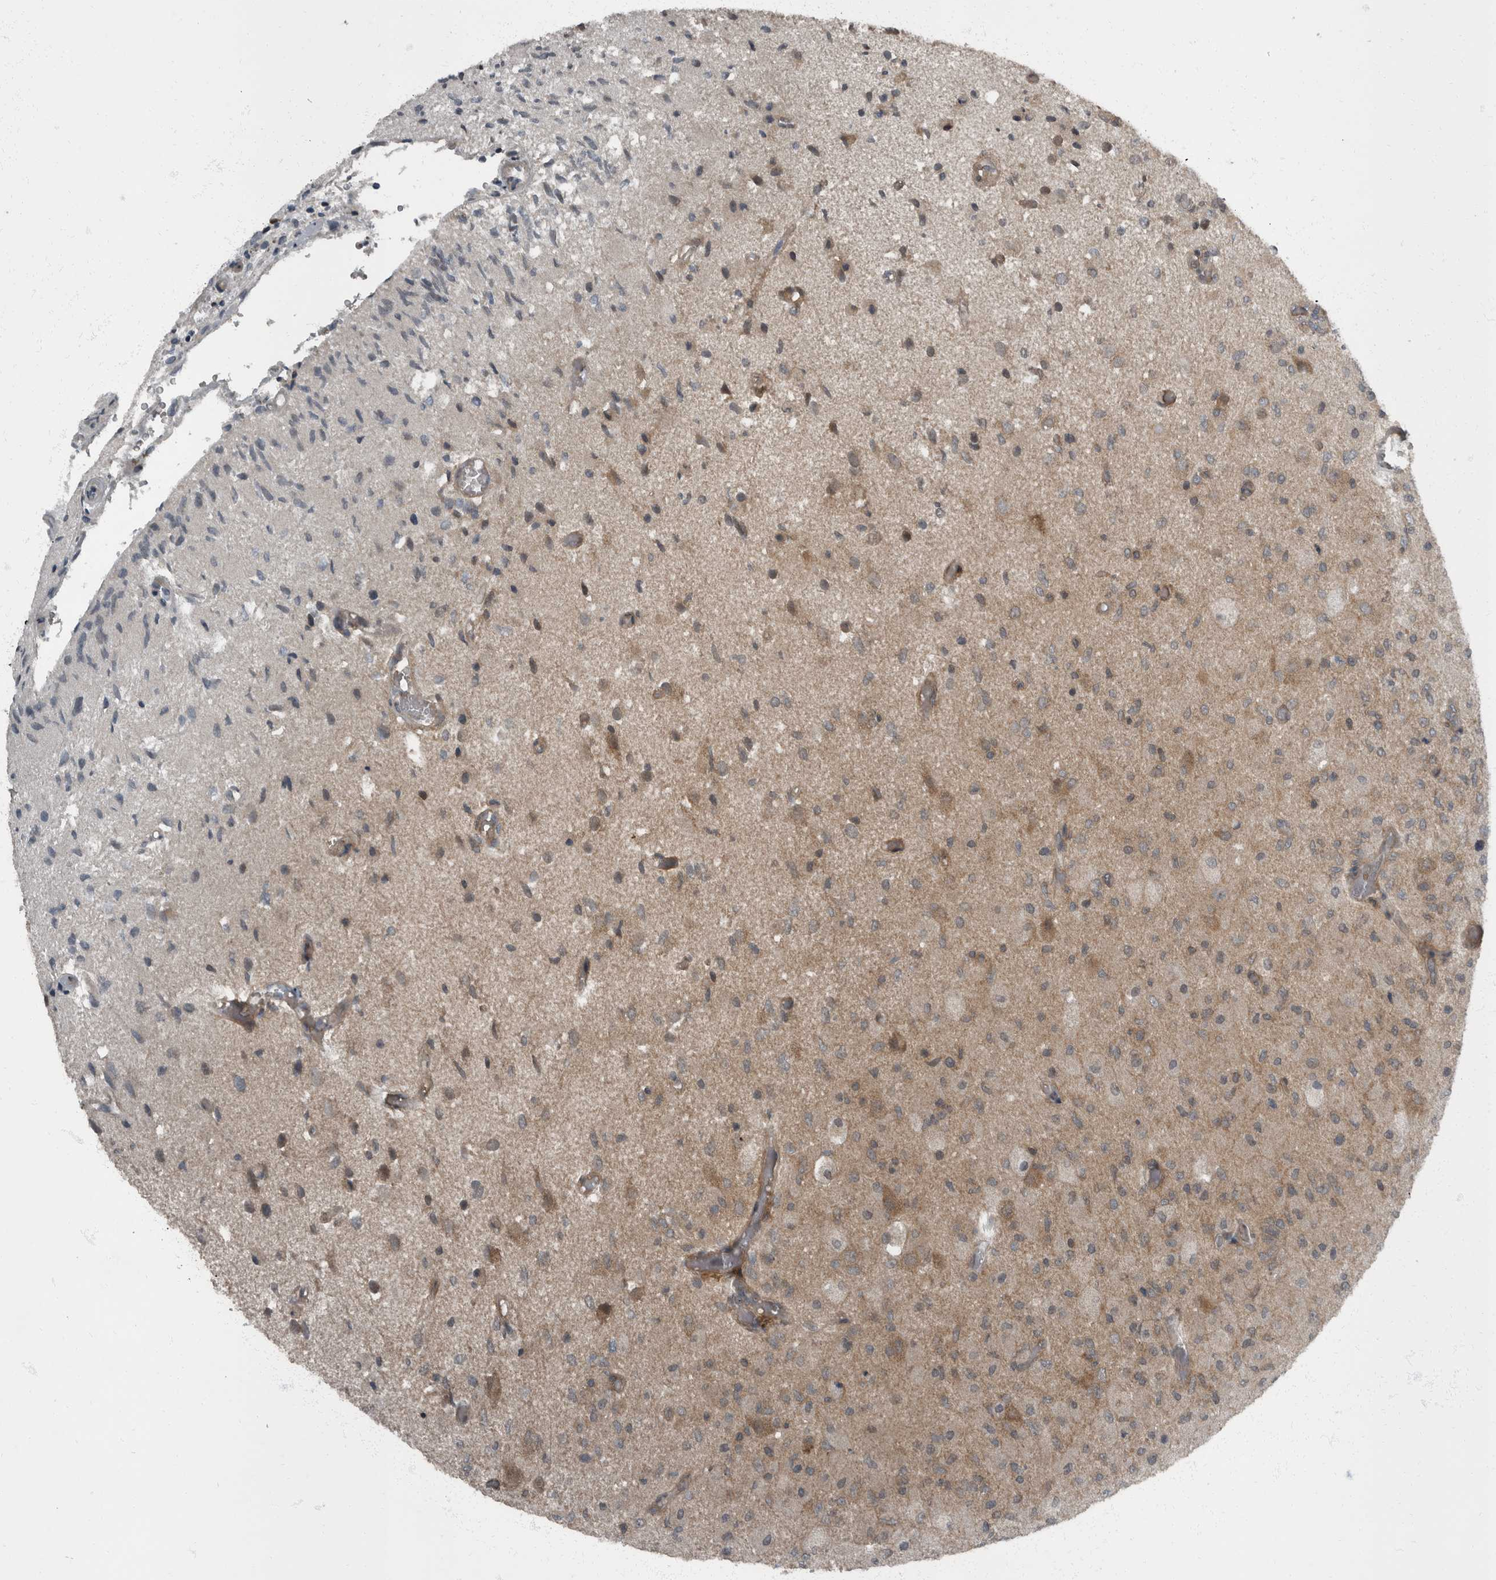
{"staining": {"intensity": "weak", "quantity": "<25%", "location": "cytoplasmic/membranous"}, "tissue": "glioma", "cell_type": "Tumor cells", "image_type": "cancer", "snomed": [{"axis": "morphology", "description": "Normal tissue, NOS"}, {"axis": "morphology", "description": "Glioma, malignant, High grade"}, {"axis": "topography", "description": "Cerebral cortex"}], "caption": "This is an IHC image of human high-grade glioma (malignant). There is no positivity in tumor cells.", "gene": "RABGGTB", "patient": {"sex": "male", "age": 77}}